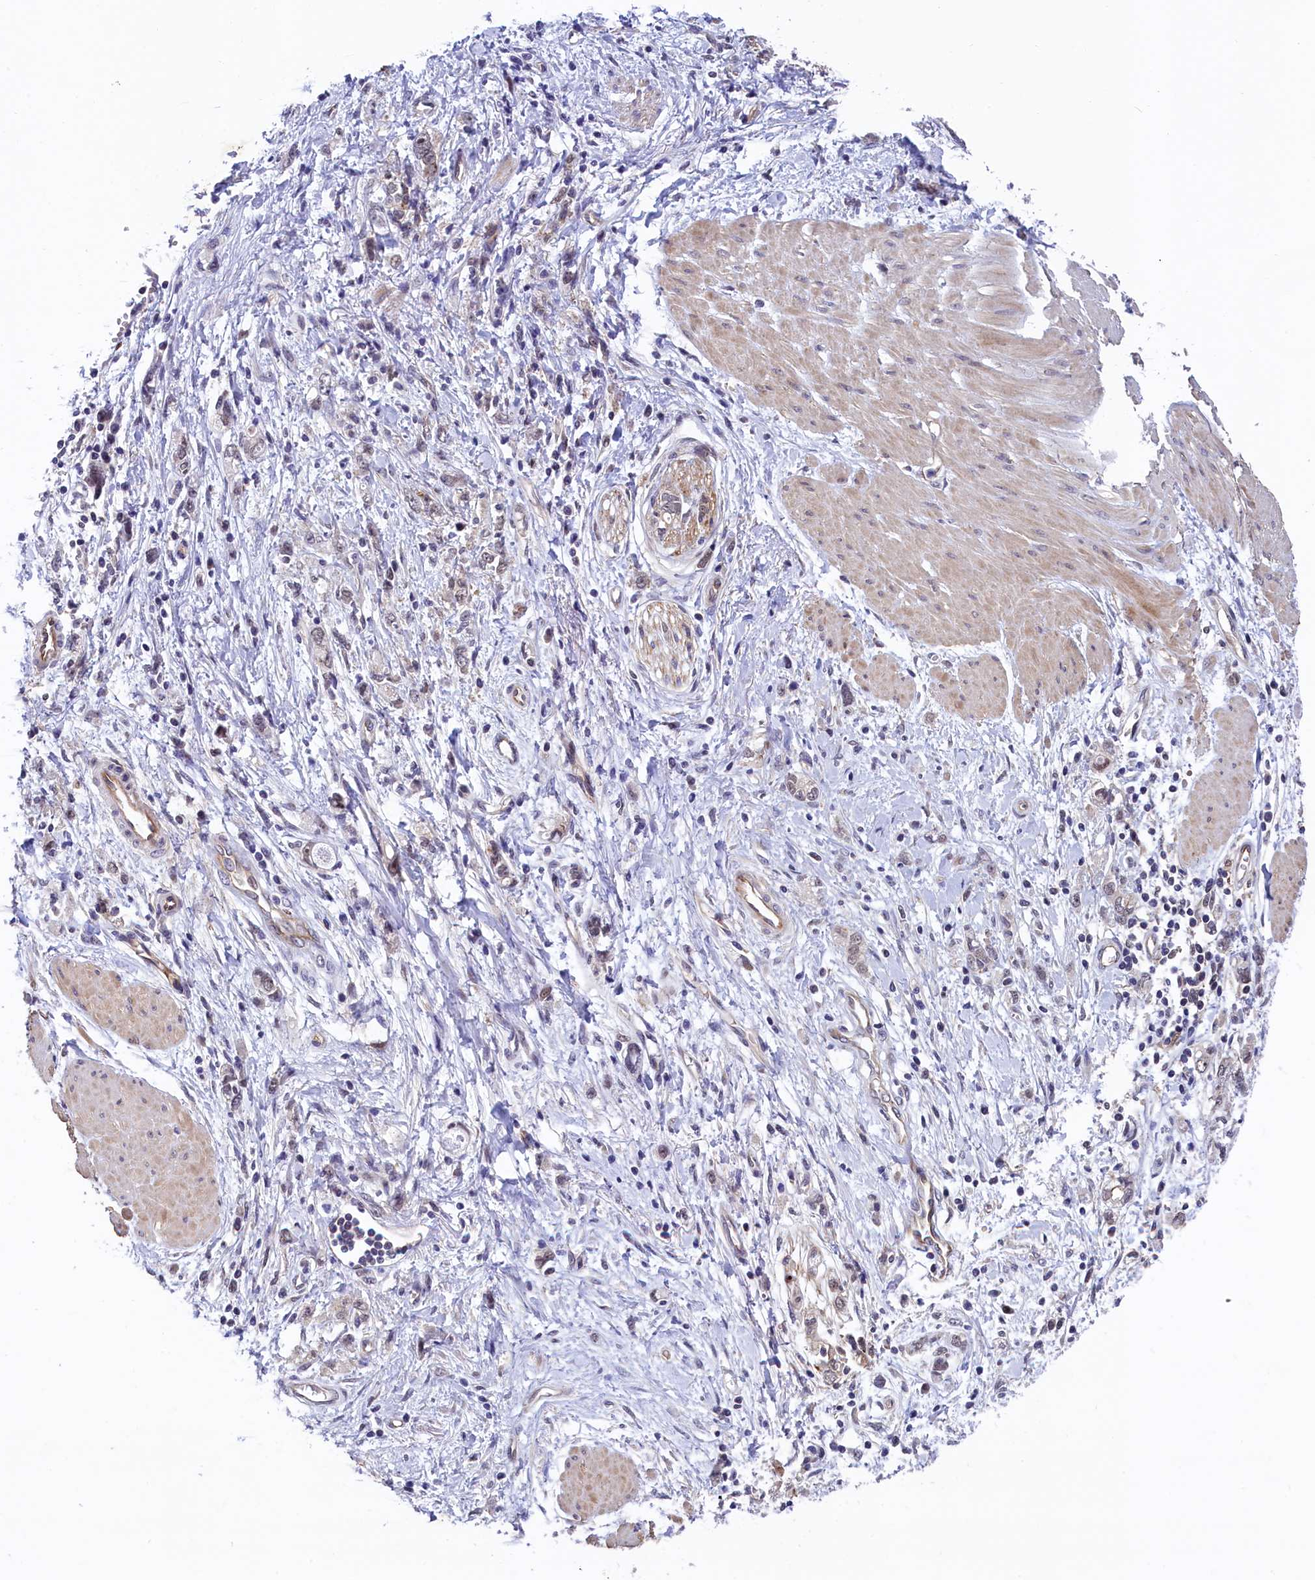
{"staining": {"intensity": "negative", "quantity": "none", "location": "none"}, "tissue": "stomach cancer", "cell_type": "Tumor cells", "image_type": "cancer", "snomed": [{"axis": "morphology", "description": "Adenocarcinoma, NOS"}, {"axis": "topography", "description": "Stomach"}], "caption": "There is no significant staining in tumor cells of stomach adenocarcinoma. (Stains: DAB immunohistochemistry (IHC) with hematoxylin counter stain, Microscopy: brightfield microscopy at high magnification).", "gene": "ARL14EP", "patient": {"sex": "female", "age": 76}}